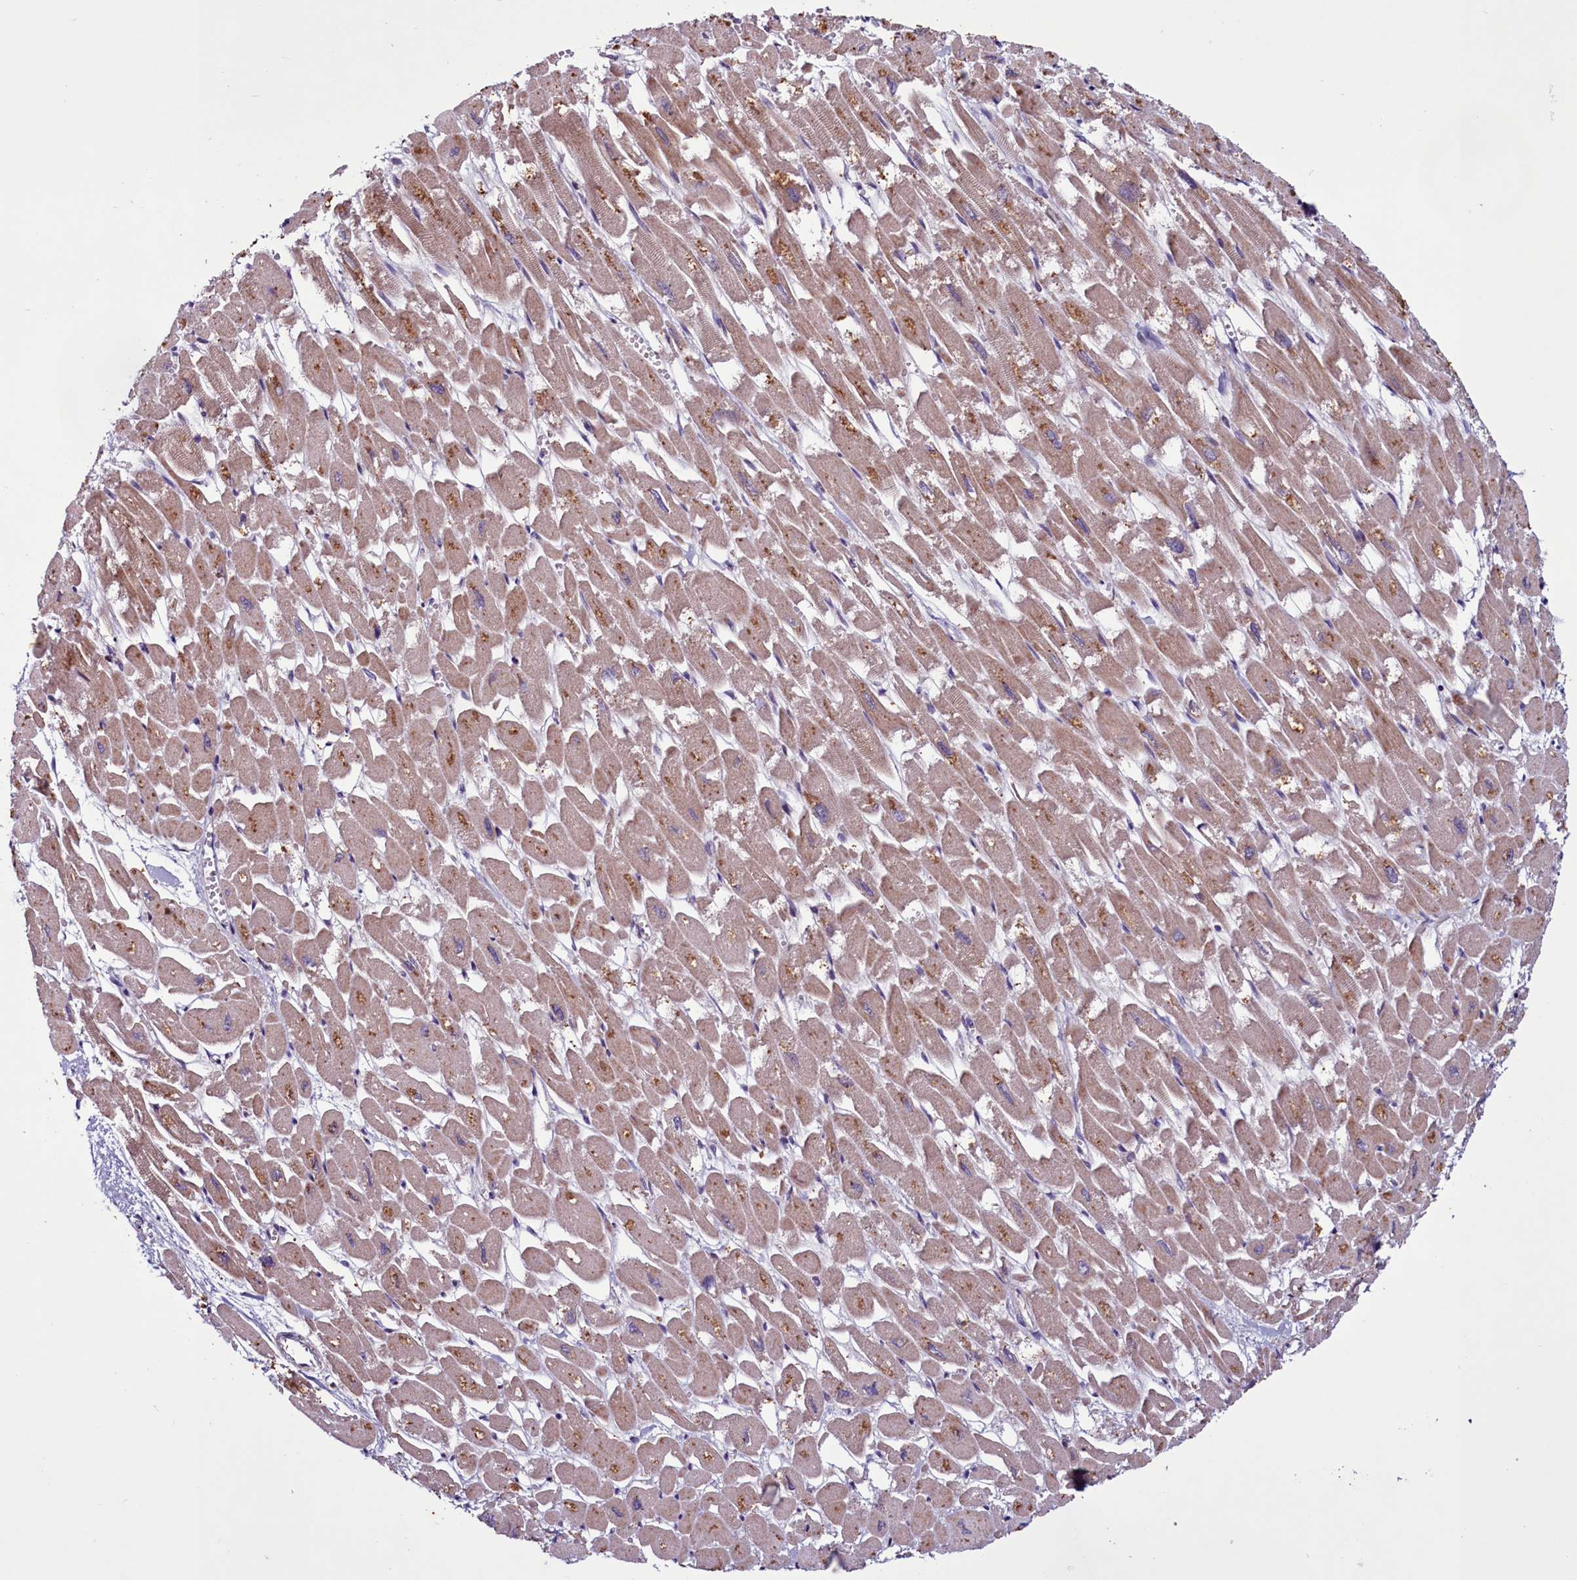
{"staining": {"intensity": "moderate", "quantity": ">75%", "location": "cytoplasmic/membranous"}, "tissue": "heart muscle", "cell_type": "Cardiomyocytes", "image_type": "normal", "snomed": [{"axis": "morphology", "description": "Normal tissue, NOS"}, {"axis": "topography", "description": "Heart"}], "caption": "There is medium levels of moderate cytoplasmic/membranous expression in cardiomyocytes of benign heart muscle, as demonstrated by immunohistochemical staining (brown color).", "gene": "MCRIP1", "patient": {"sex": "male", "age": 54}}